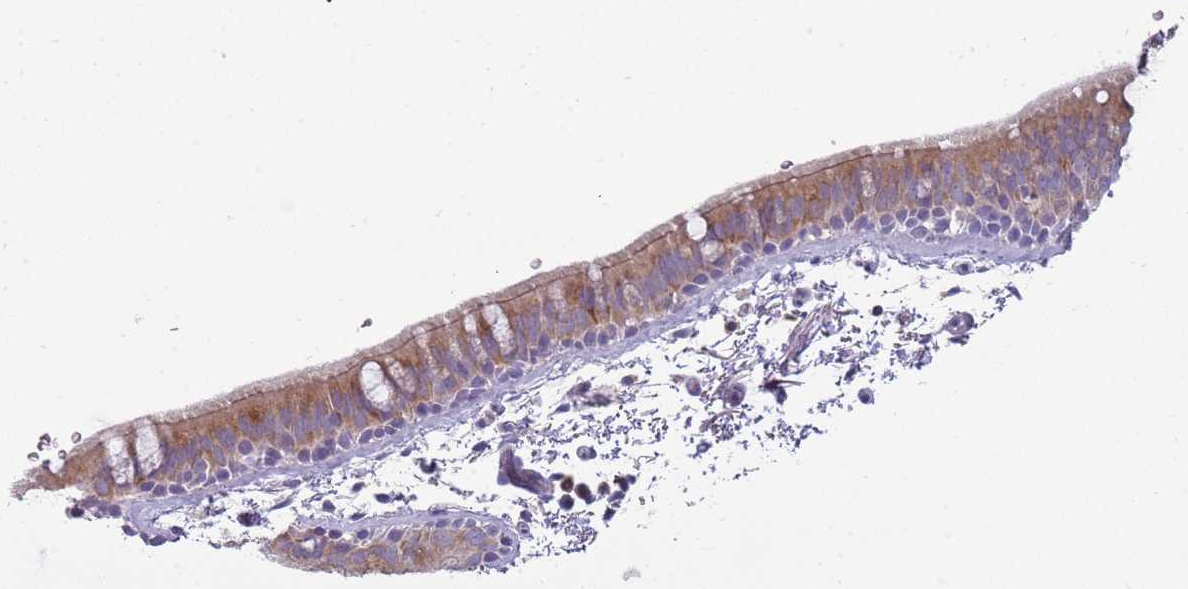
{"staining": {"intensity": "moderate", "quantity": "<25%", "location": "cytoplasmic/membranous"}, "tissue": "bronchus", "cell_type": "Respiratory epithelial cells", "image_type": "normal", "snomed": [{"axis": "morphology", "description": "Normal tissue, NOS"}, {"axis": "topography", "description": "Lymph node"}, {"axis": "topography", "description": "Bronchus"}], "caption": "Respiratory epithelial cells display low levels of moderate cytoplasmic/membranous staining in about <25% of cells in normal bronchus. The staining was performed using DAB, with brown indicating positive protein expression. Nuclei are stained blue with hematoxylin.", "gene": "DIPK1C", "patient": {"sex": "female", "age": 70}}